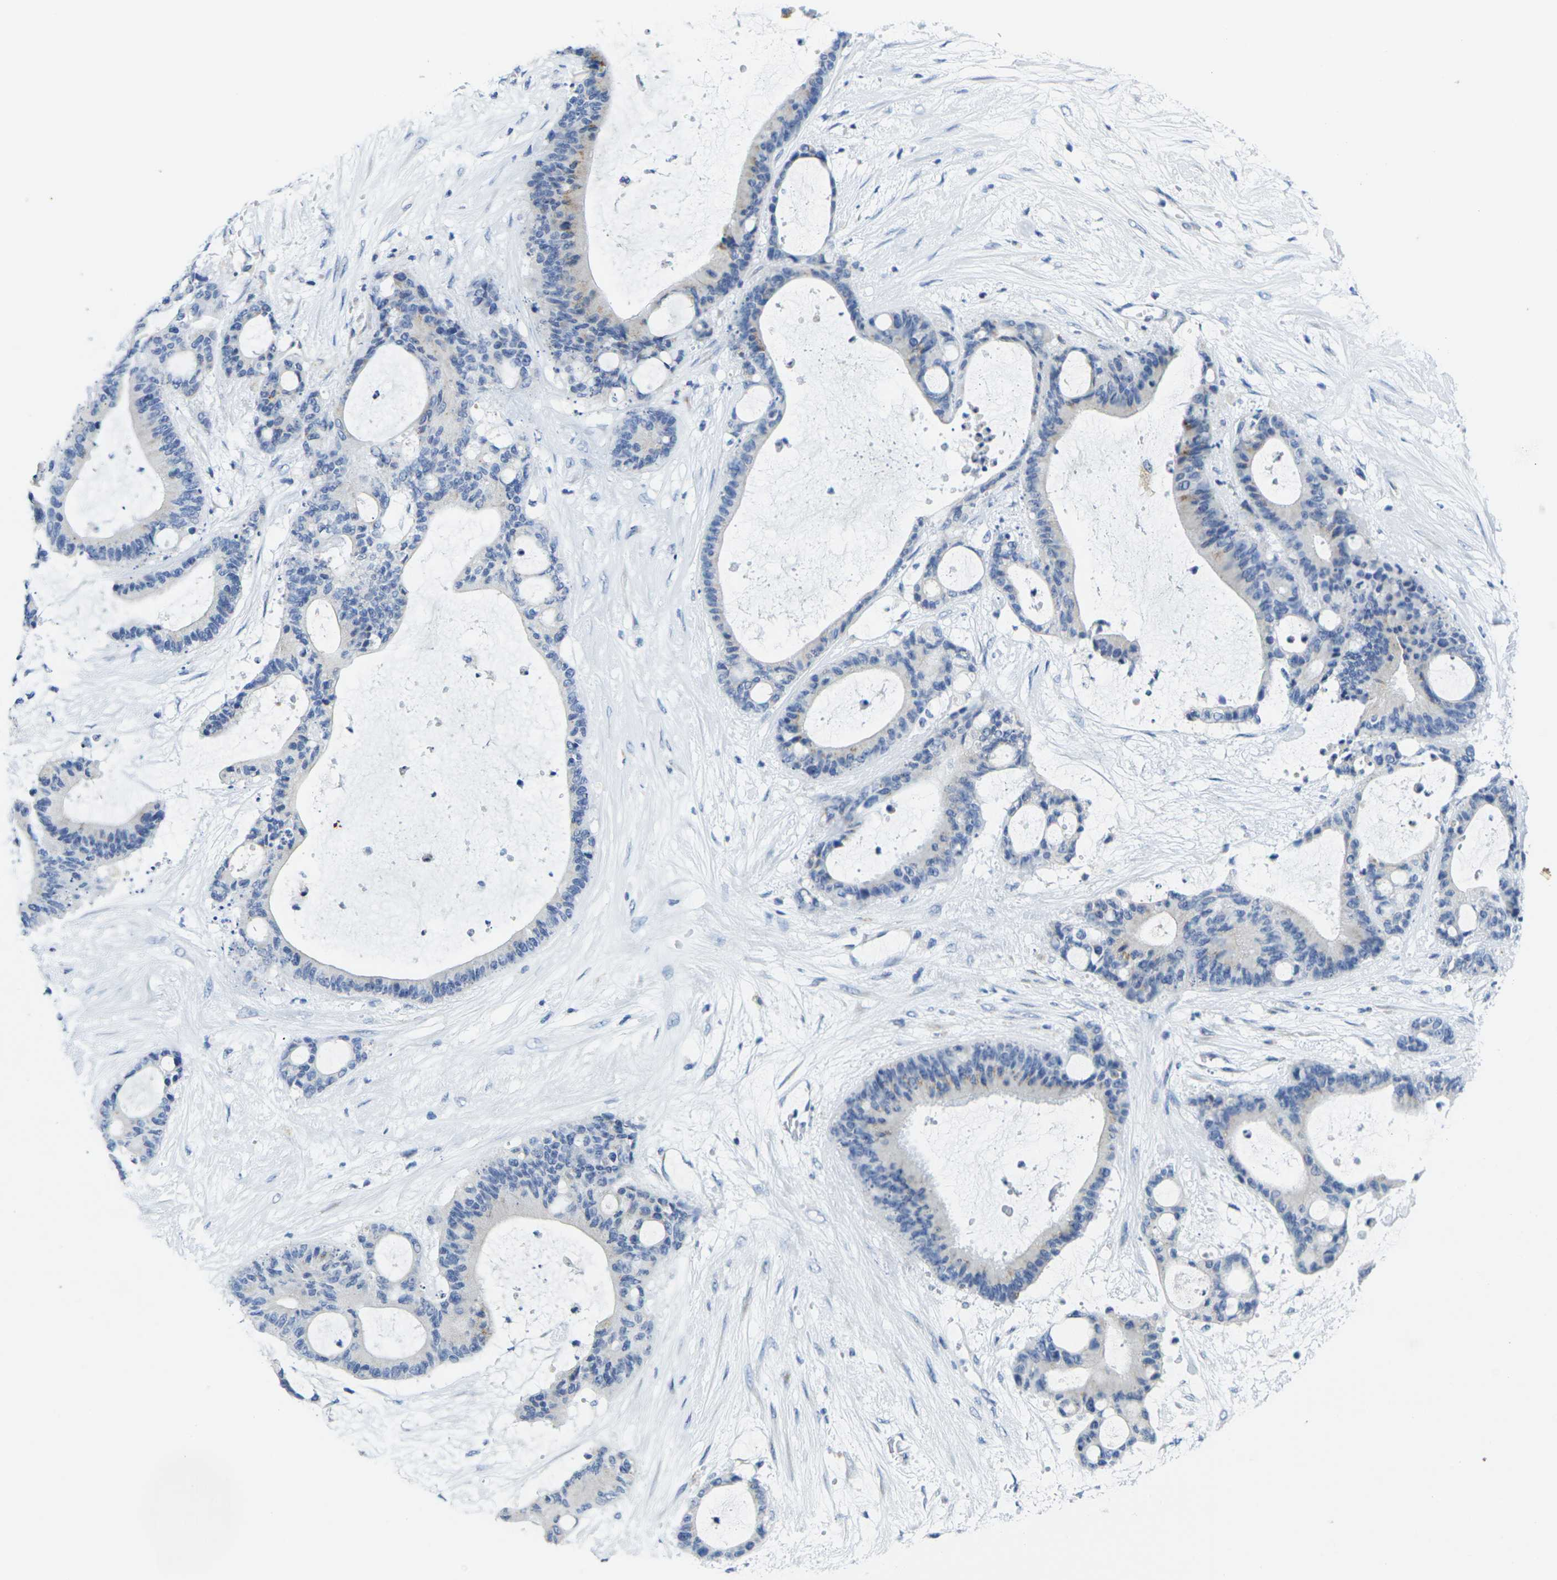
{"staining": {"intensity": "weak", "quantity": "<25%", "location": "cytoplasmic/membranous"}, "tissue": "liver cancer", "cell_type": "Tumor cells", "image_type": "cancer", "snomed": [{"axis": "morphology", "description": "Cholangiocarcinoma"}, {"axis": "topography", "description": "Liver"}], "caption": "Histopathology image shows no significant protein positivity in tumor cells of cholangiocarcinoma (liver).", "gene": "CRK", "patient": {"sex": "female", "age": 73}}